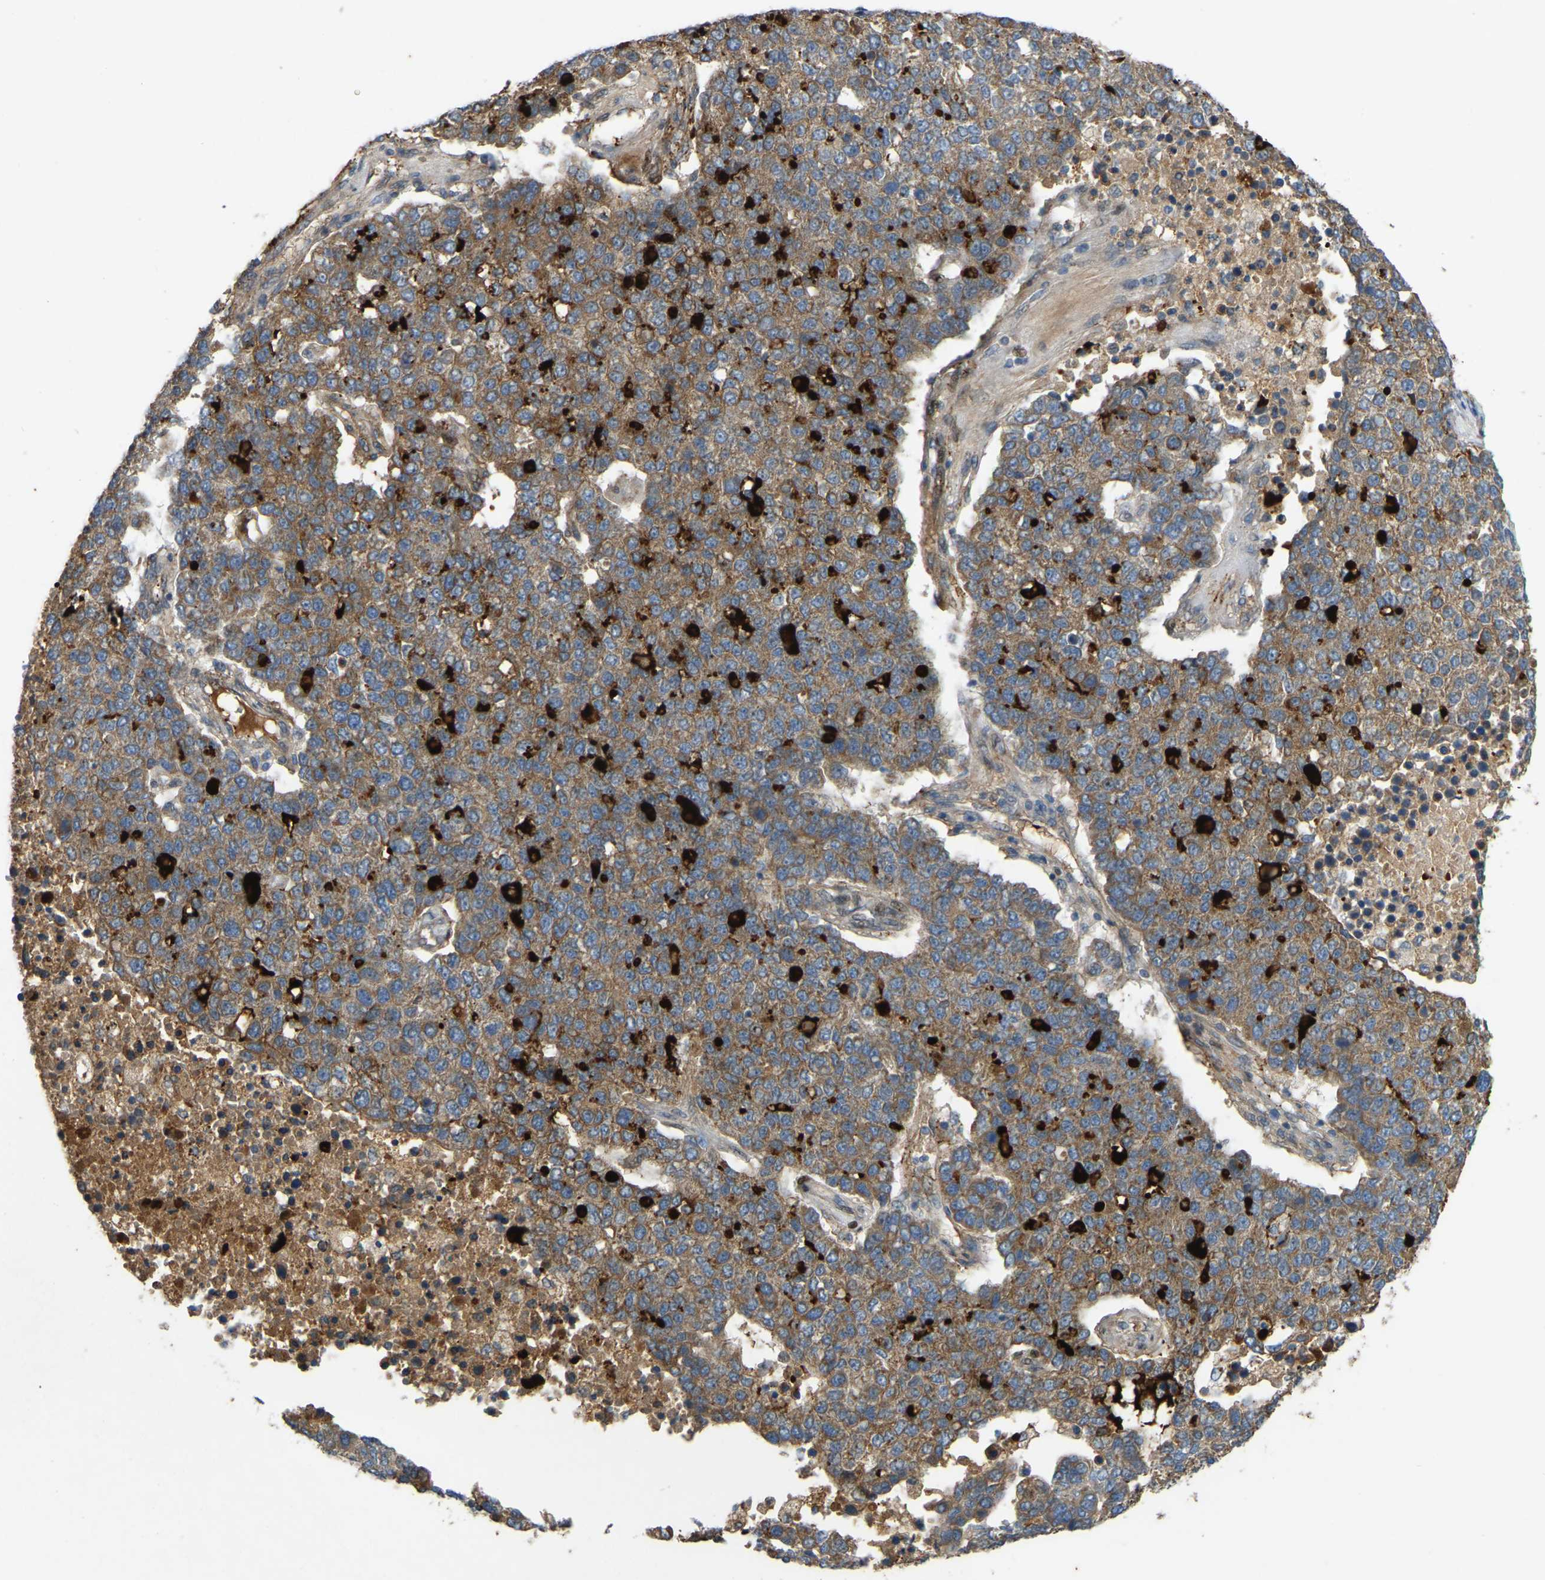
{"staining": {"intensity": "moderate", "quantity": ">75%", "location": "cytoplasmic/membranous"}, "tissue": "pancreatic cancer", "cell_type": "Tumor cells", "image_type": "cancer", "snomed": [{"axis": "morphology", "description": "Adenocarcinoma, NOS"}, {"axis": "topography", "description": "Pancreas"}], "caption": "There is medium levels of moderate cytoplasmic/membranous staining in tumor cells of pancreatic cancer, as demonstrated by immunohistochemical staining (brown color).", "gene": "C21orf91", "patient": {"sex": "female", "age": 61}}